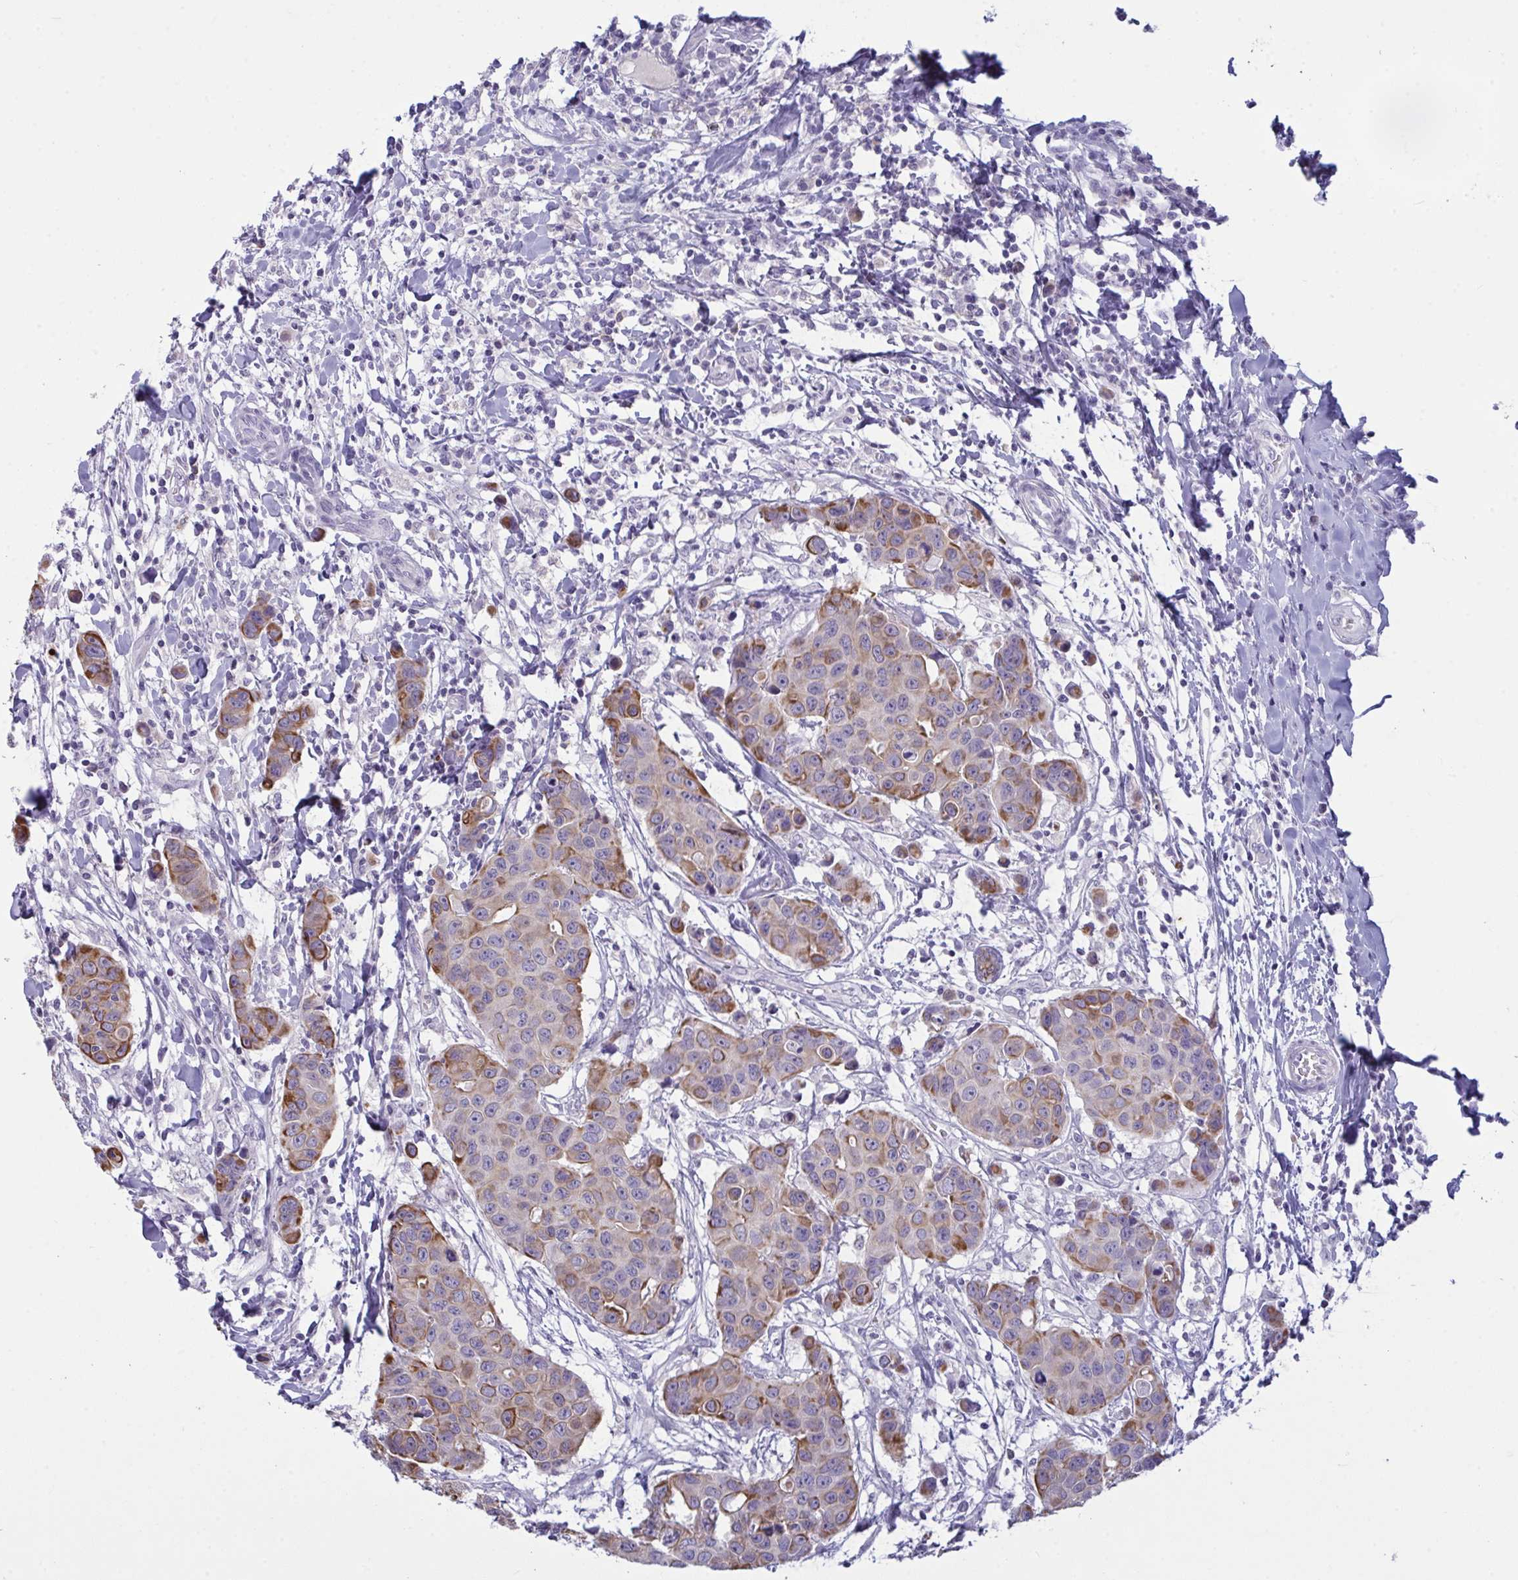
{"staining": {"intensity": "strong", "quantity": "<25%", "location": "cytoplasmic/membranous"}, "tissue": "breast cancer", "cell_type": "Tumor cells", "image_type": "cancer", "snomed": [{"axis": "morphology", "description": "Duct carcinoma"}, {"axis": "topography", "description": "Breast"}], "caption": "The image demonstrates immunohistochemical staining of invasive ductal carcinoma (breast). There is strong cytoplasmic/membranous staining is present in about <25% of tumor cells. The staining was performed using DAB, with brown indicating positive protein expression. Nuclei are stained blue with hematoxylin.", "gene": "TENT5D", "patient": {"sex": "female", "age": 24}}